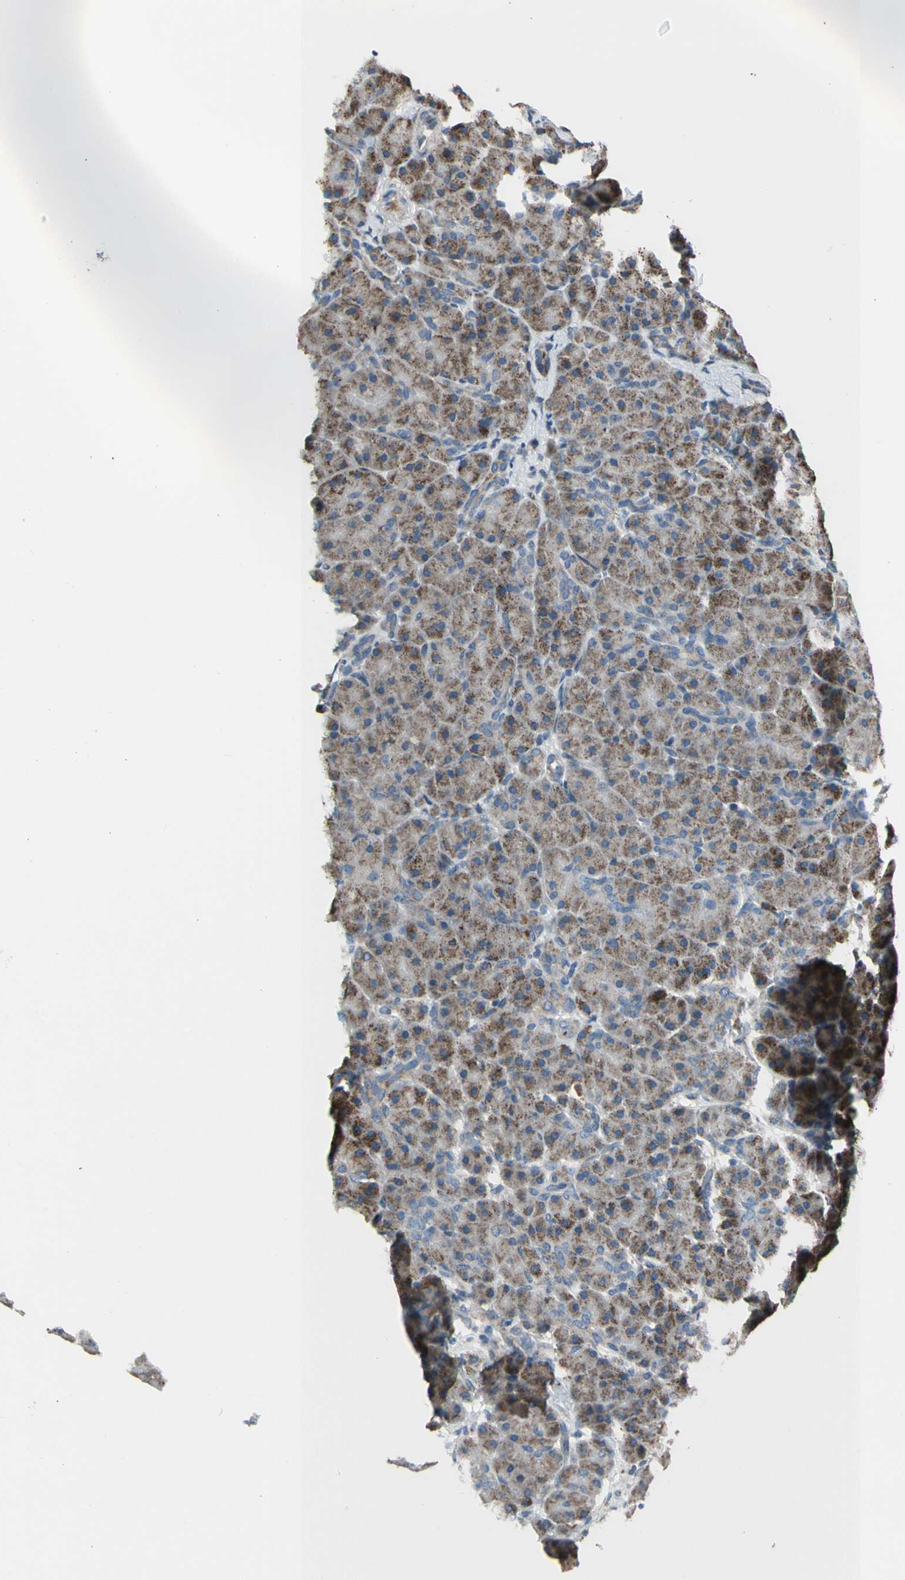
{"staining": {"intensity": "moderate", "quantity": ">75%", "location": "cytoplasmic/membranous"}, "tissue": "pancreas", "cell_type": "Exocrine glandular cells", "image_type": "normal", "snomed": [{"axis": "morphology", "description": "Normal tissue, NOS"}, {"axis": "topography", "description": "Pancreas"}], "caption": "This image reveals IHC staining of normal pancreas, with medium moderate cytoplasmic/membranous expression in about >75% of exocrine glandular cells.", "gene": "NPHP3", "patient": {"sex": "male", "age": 66}}